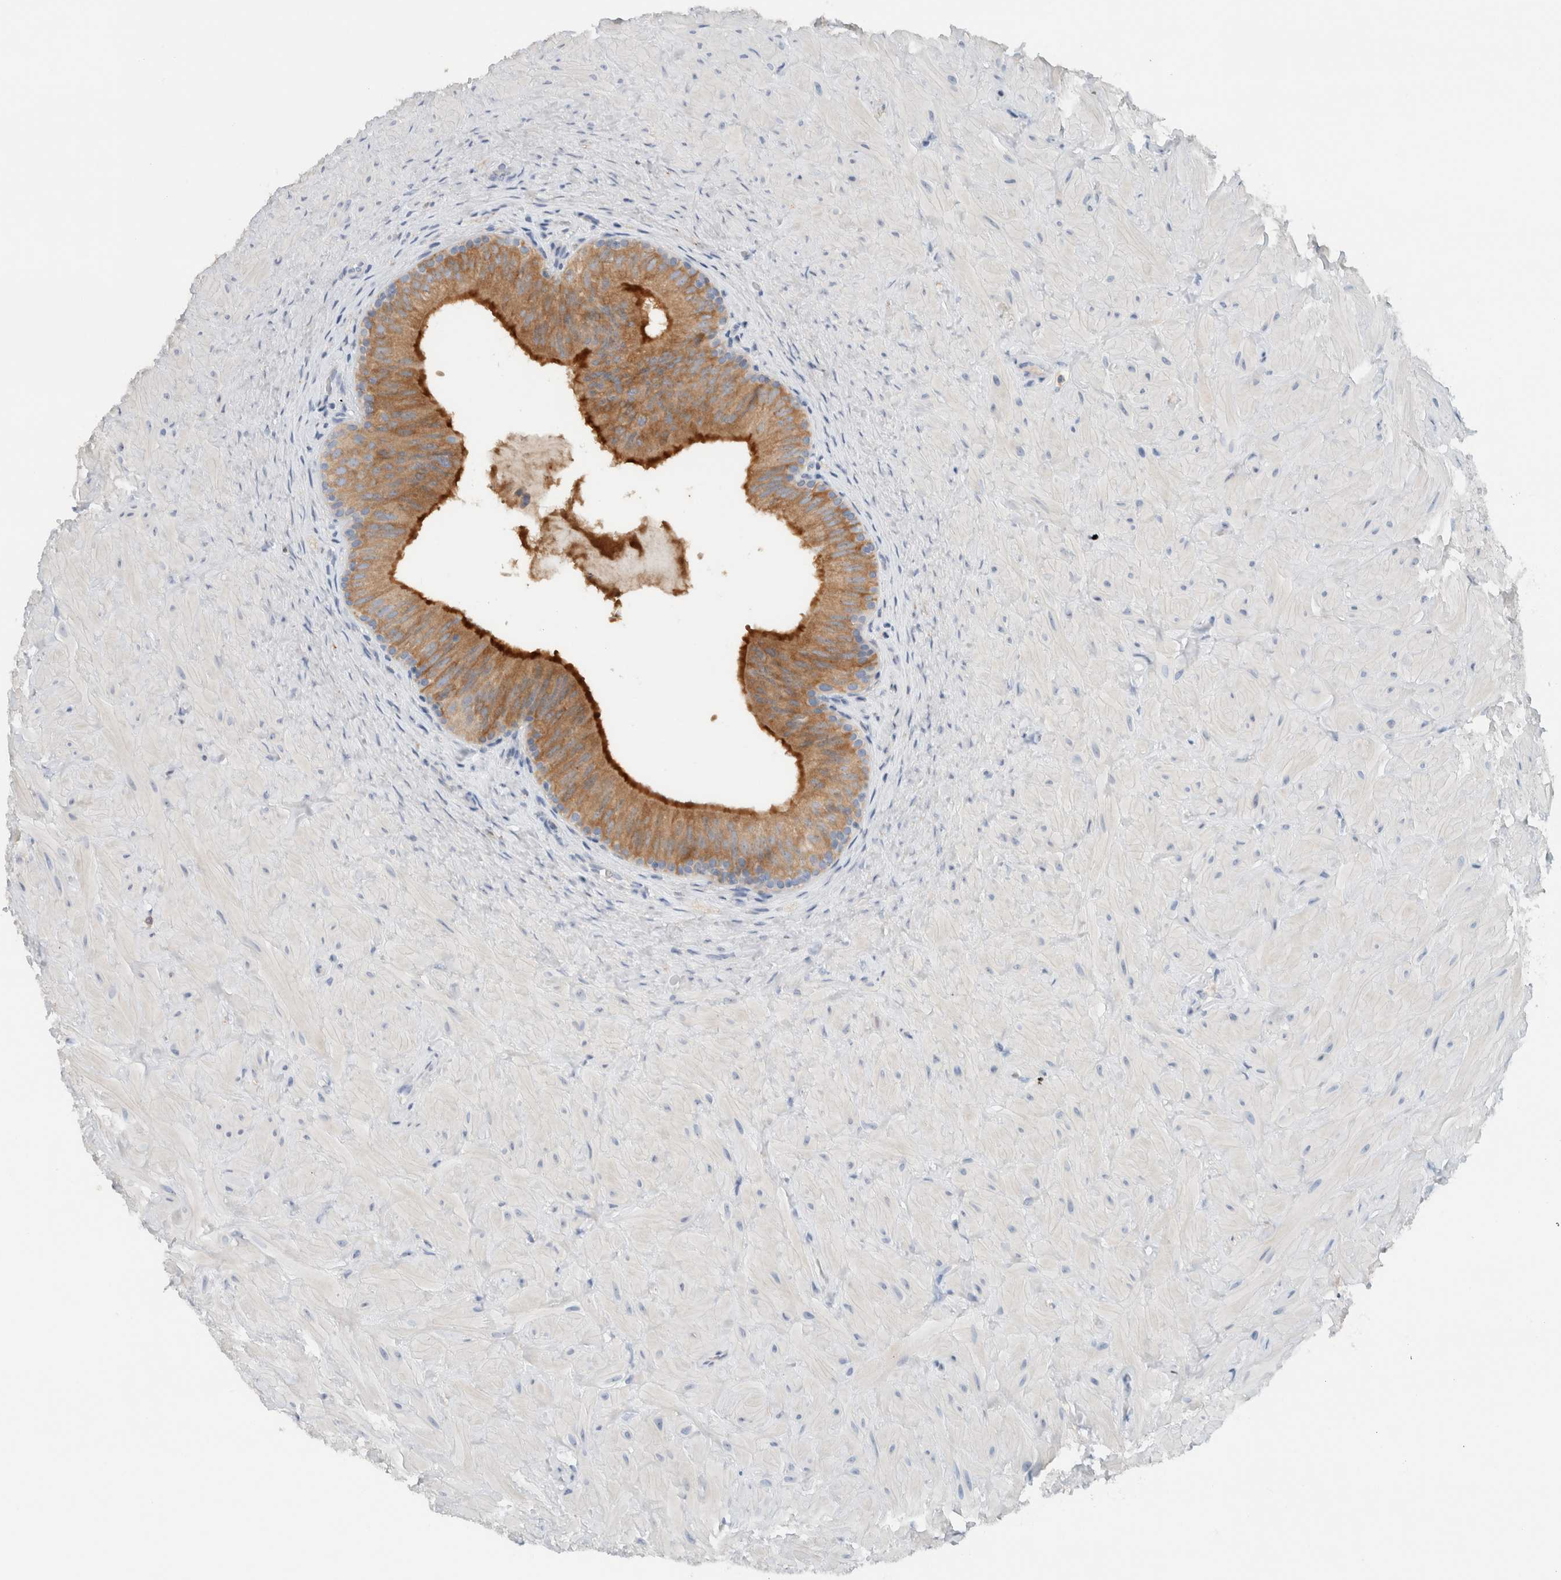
{"staining": {"intensity": "strong", "quantity": "25%-75%", "location": "cytoplasmic/membranous"}, "tissue": "epididymis", "cell_type": "Glandular cells", "image_type": "normal", "snomed": [{"axis": "morphology", "description": "Normal tissue, NOS"}, {"axis": "topography", "description": "Soft tissue"}, {"axis": "topography", "description": "Epididymis"}], "caption": "Immunohistochemical staining of benign epididymis displays strong cytoplasmic/membranous protein expression in approximately 25%-75% of glandular cells. Nuclei are stained in blue.", "gene": "DUOX1", "patient": {"sex": "male", "age": 26}}